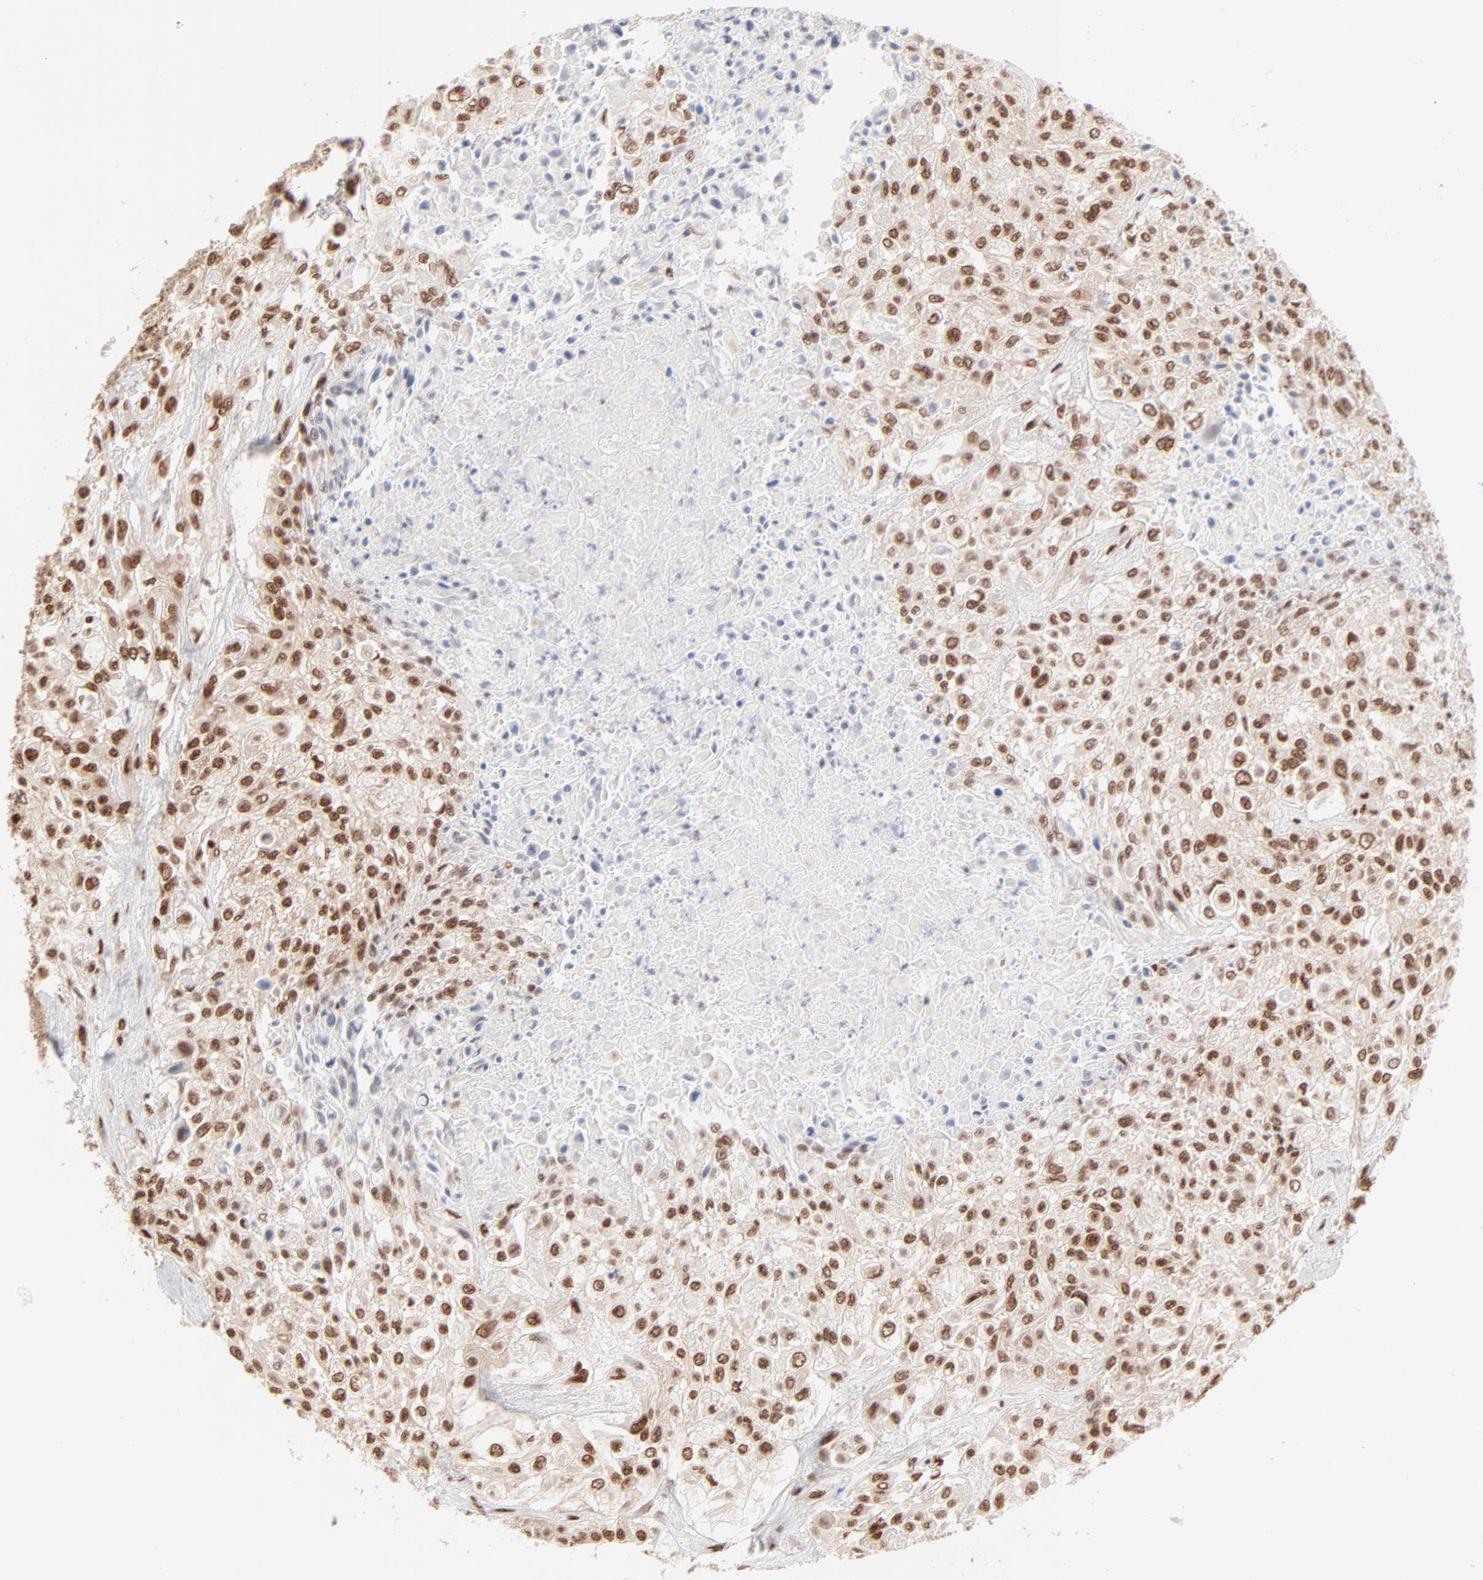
{"staining": {"intensity": "strong", "quantity": ">75%", "location": "nuclear"}, "tissue": "urothelial cancer", "cell_type": "Tumor cells", "image_type": "cancer", "snomed": [{"axis": "morphology", "description": "Urothelial carcinoma, High grade"}, {"axis": "topography", "description": "Urinary bladder"}], "caption": "Urothelial cancer tissue shows strong nuclear staining in about >75% of tumor cells (DAB (3,3'-diaminobenzidine) = brown stain, brightfield microscopy at high magnification).", "gene": "TARDBP", "patient": {"sex": "male", "age": 57}}